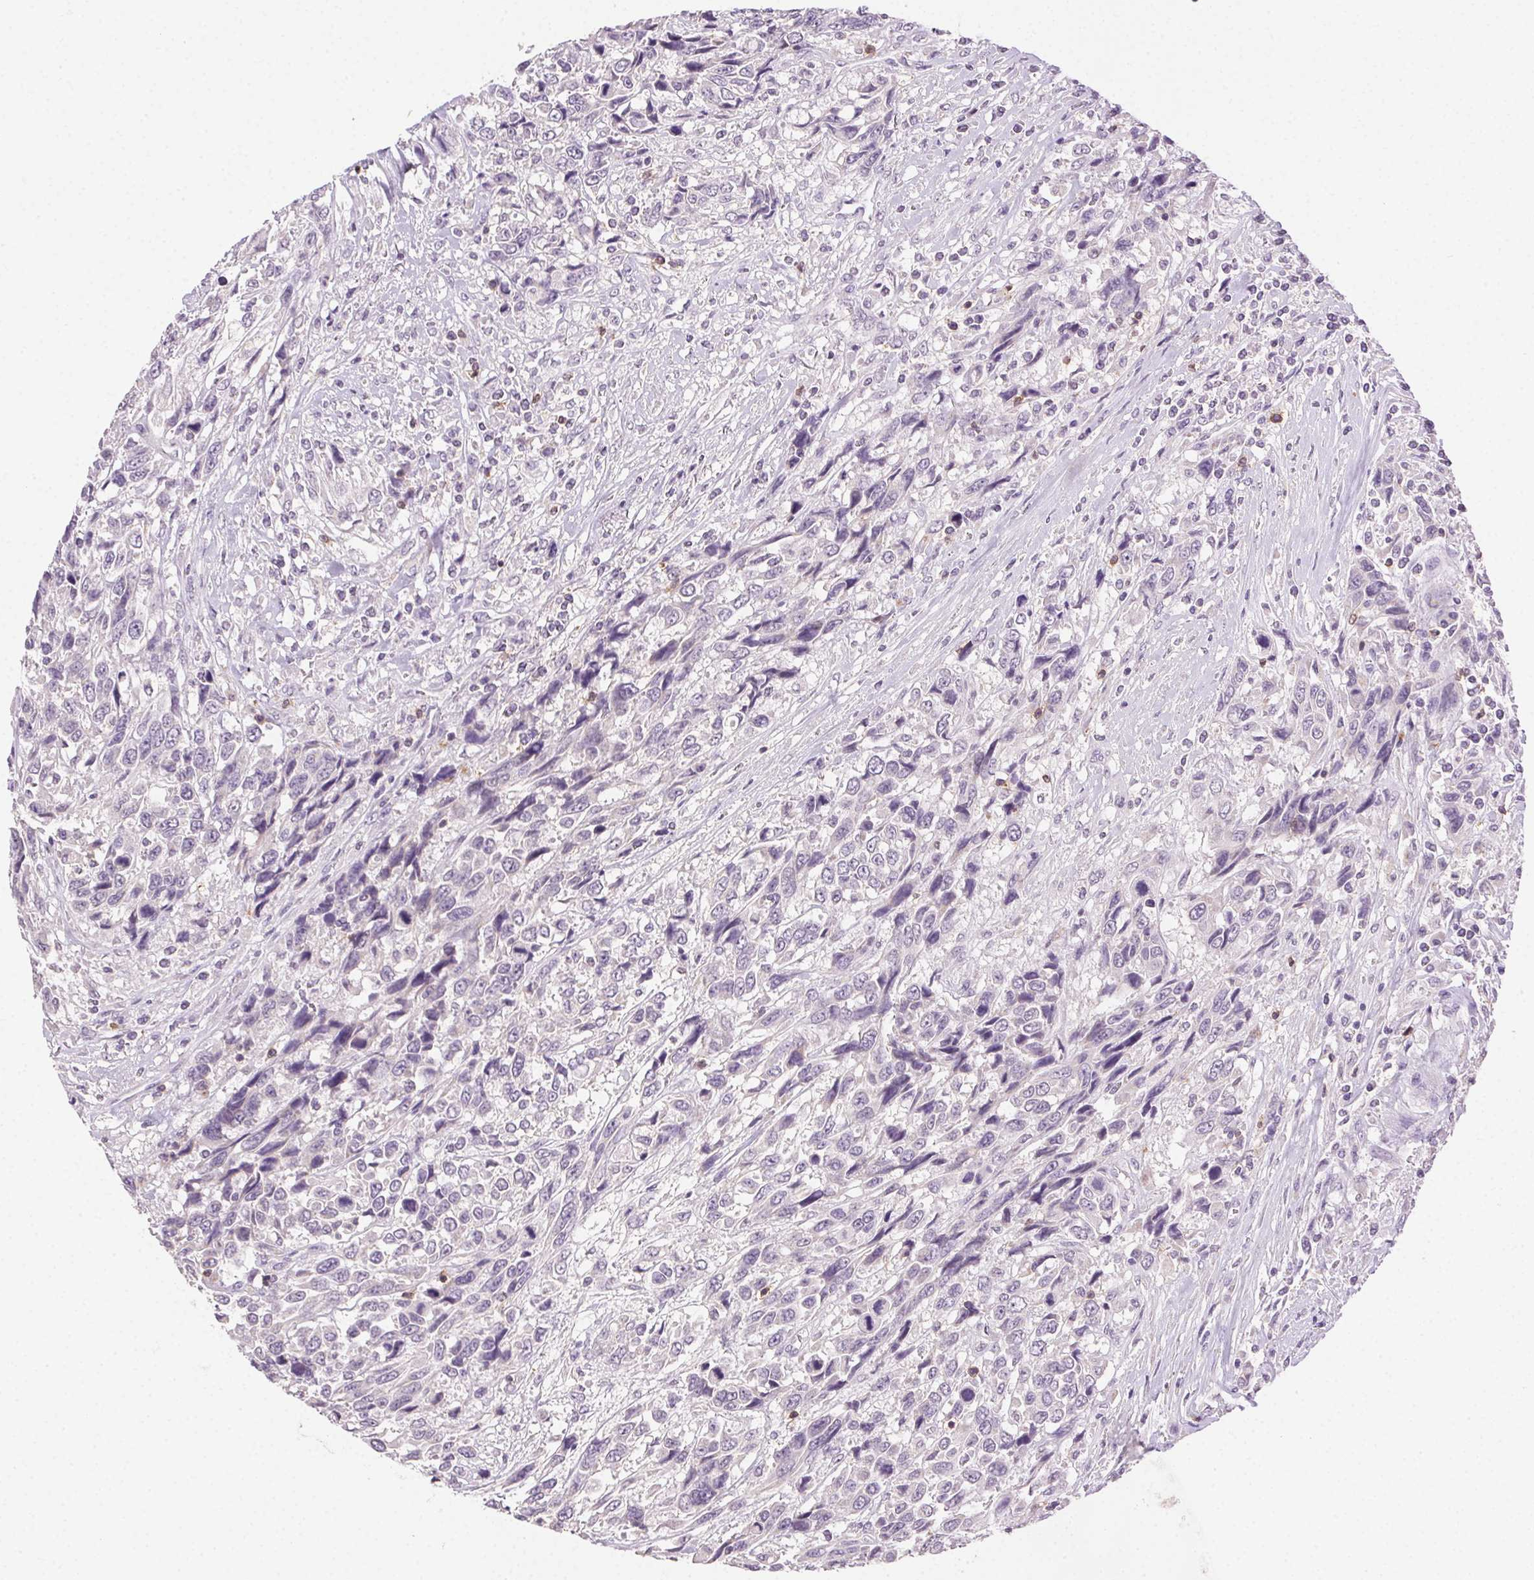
{"staining": {"intensity": "negative", "quantity": "none", "location": "none"}, "tissue": "urothelial cancer", "cell_type": "Tumor cells", "image_type": "cancer", "snomed": [{"axis": "morphology", "description": "Urothelial carcinoma, High grade"}, {"axis": "topography", "description": "Urinary bladder"}], "caption": "This micrograph is of high-grade urothelial carcinoma stained with immunohistochemistry to label a protein in brown with the nuclei are counter-stained blue. There is no staining in tumor cells.", "gene": "AKAP5", "patient": {"sex": "female", "age": 70}}